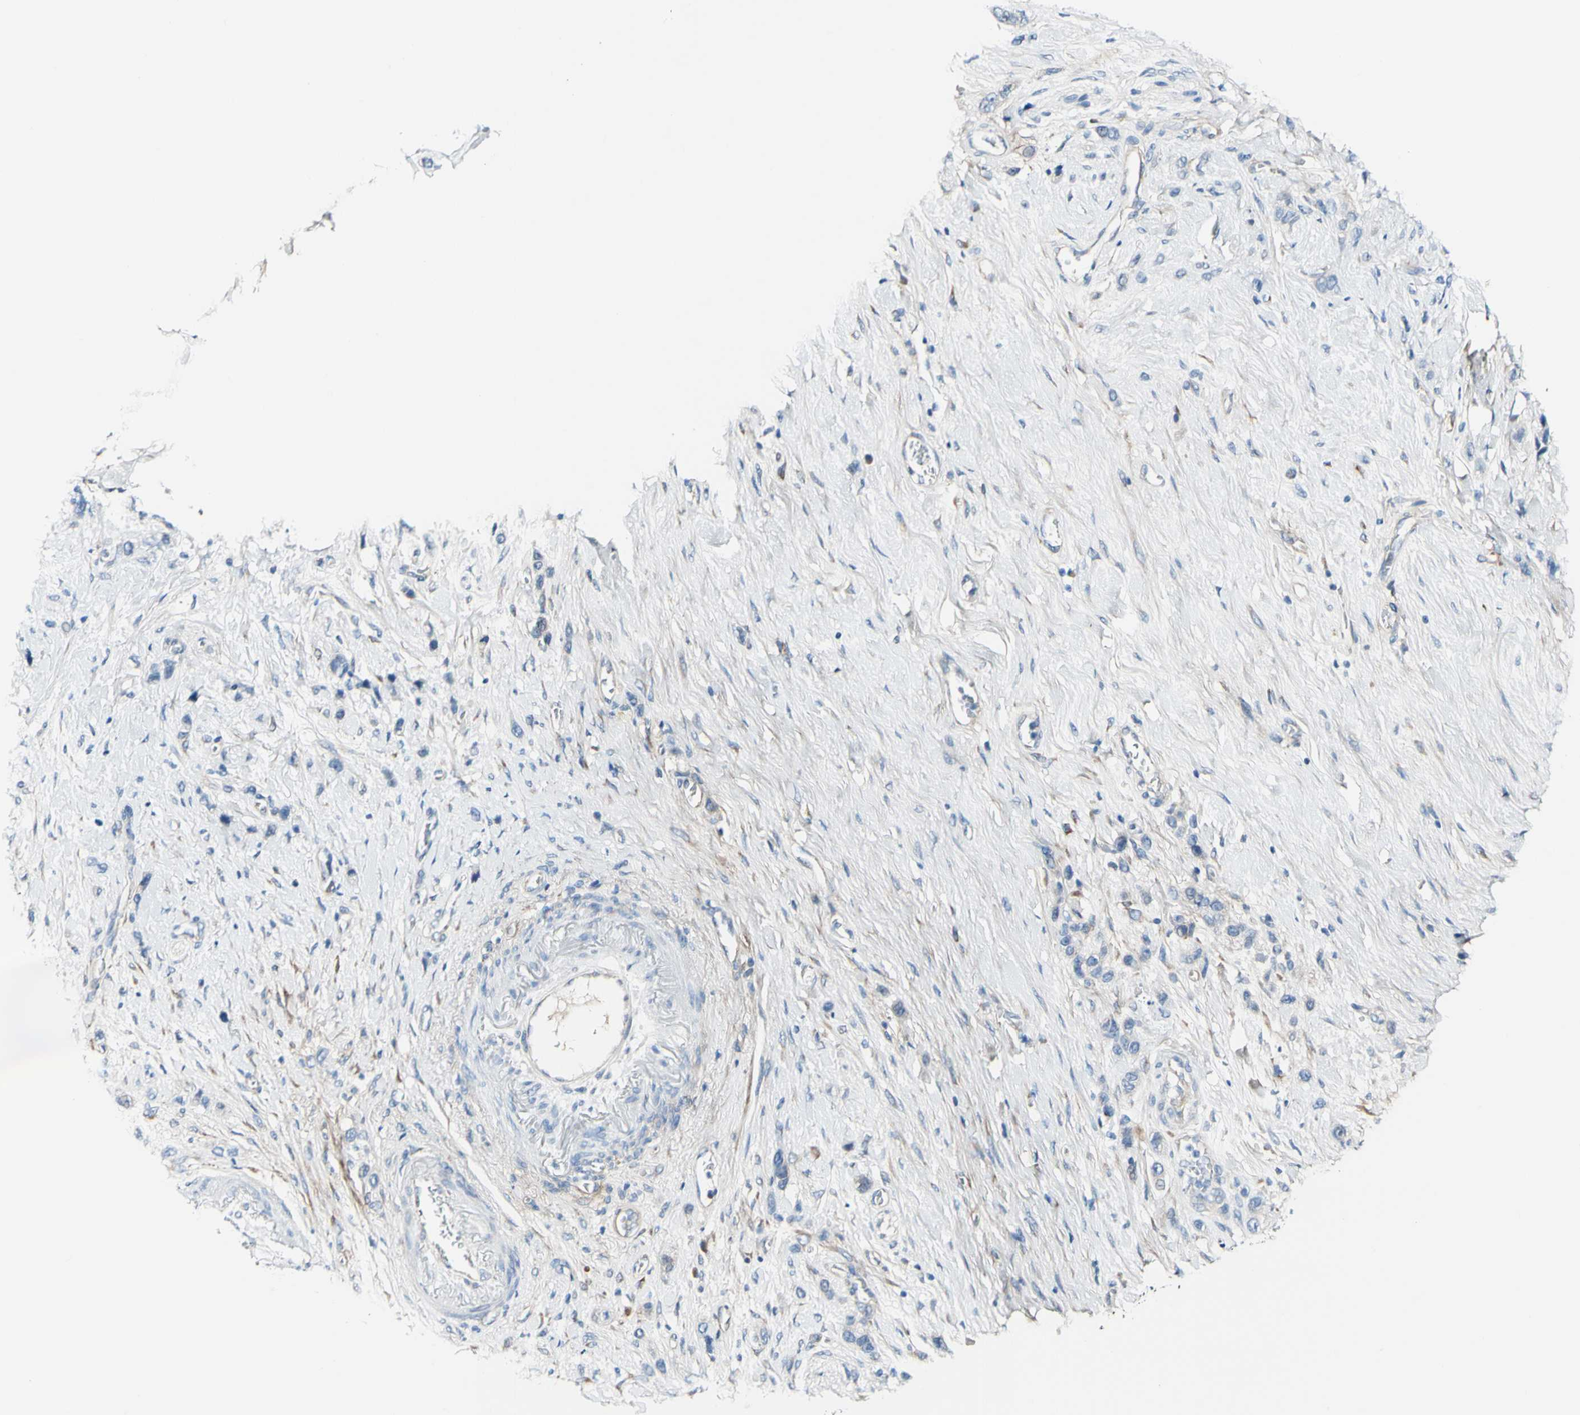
{"staining": {"intensity": "negative", "quantity": "none", "location": "none"}, "tissue": "stomach cancer", "cell_type": "Tumor cells", "image_type": "cancer", "snomed": [{"axis": "morphology", "description": "Normal tissue, NOS"}, {"axis": "morphology", "description": "Adenocarcinoma, NOS"}, {"axis": "morphology", "description": "Adenocarcinoma, High grade"}, {"axis": "topography", "description": "Stomach, upper"}, {"axis": "topography", "description": "Stomach"}], "caption": "IHC of human stomach cancer (adenocarcinoma) demonstrates no positivity in tumor cells.", "gene": "COL6A3", "patient": {"sex": "female", "age": 65}}